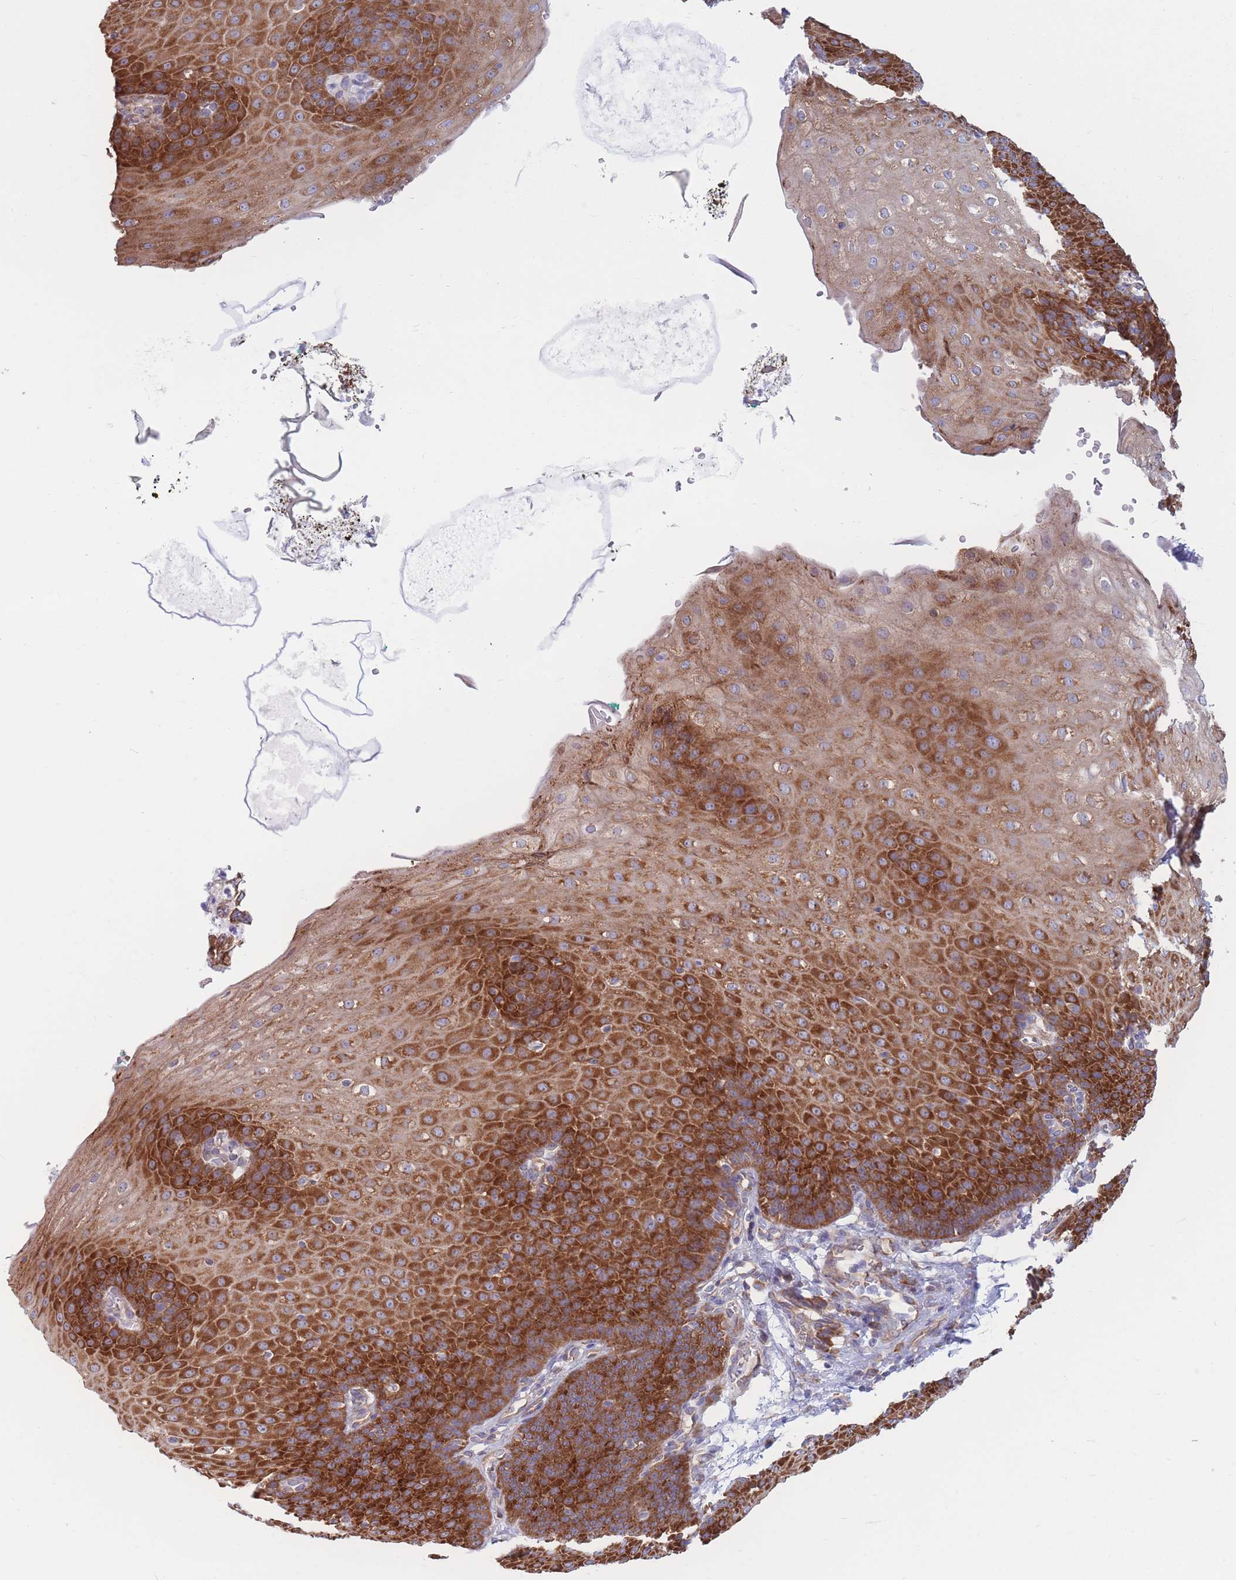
{"staining": {"intensity": "strong", "quantity": ">75%", "location": "cytoplasmic/membranous"}, "tissue": "esophagus", "cell_type": "Squamous epithelial cells", "image_type": "normal", "snomed": [{"axis": "morphology", "description": "Normal tissue, NOS"}, {"axis": "topography", "description": "Esophagus"}], "caption": "High-power microscopy captured an IHC image of normal esophagus, revealing strong cytoplasmic/membranous positivity in about >75% of squamous epithelial cells. (brown staining indicates protein expression, while blue staining denotes nuclei).", "gene": "RPL8", "patient": {"sex": "male", "age": 71}}